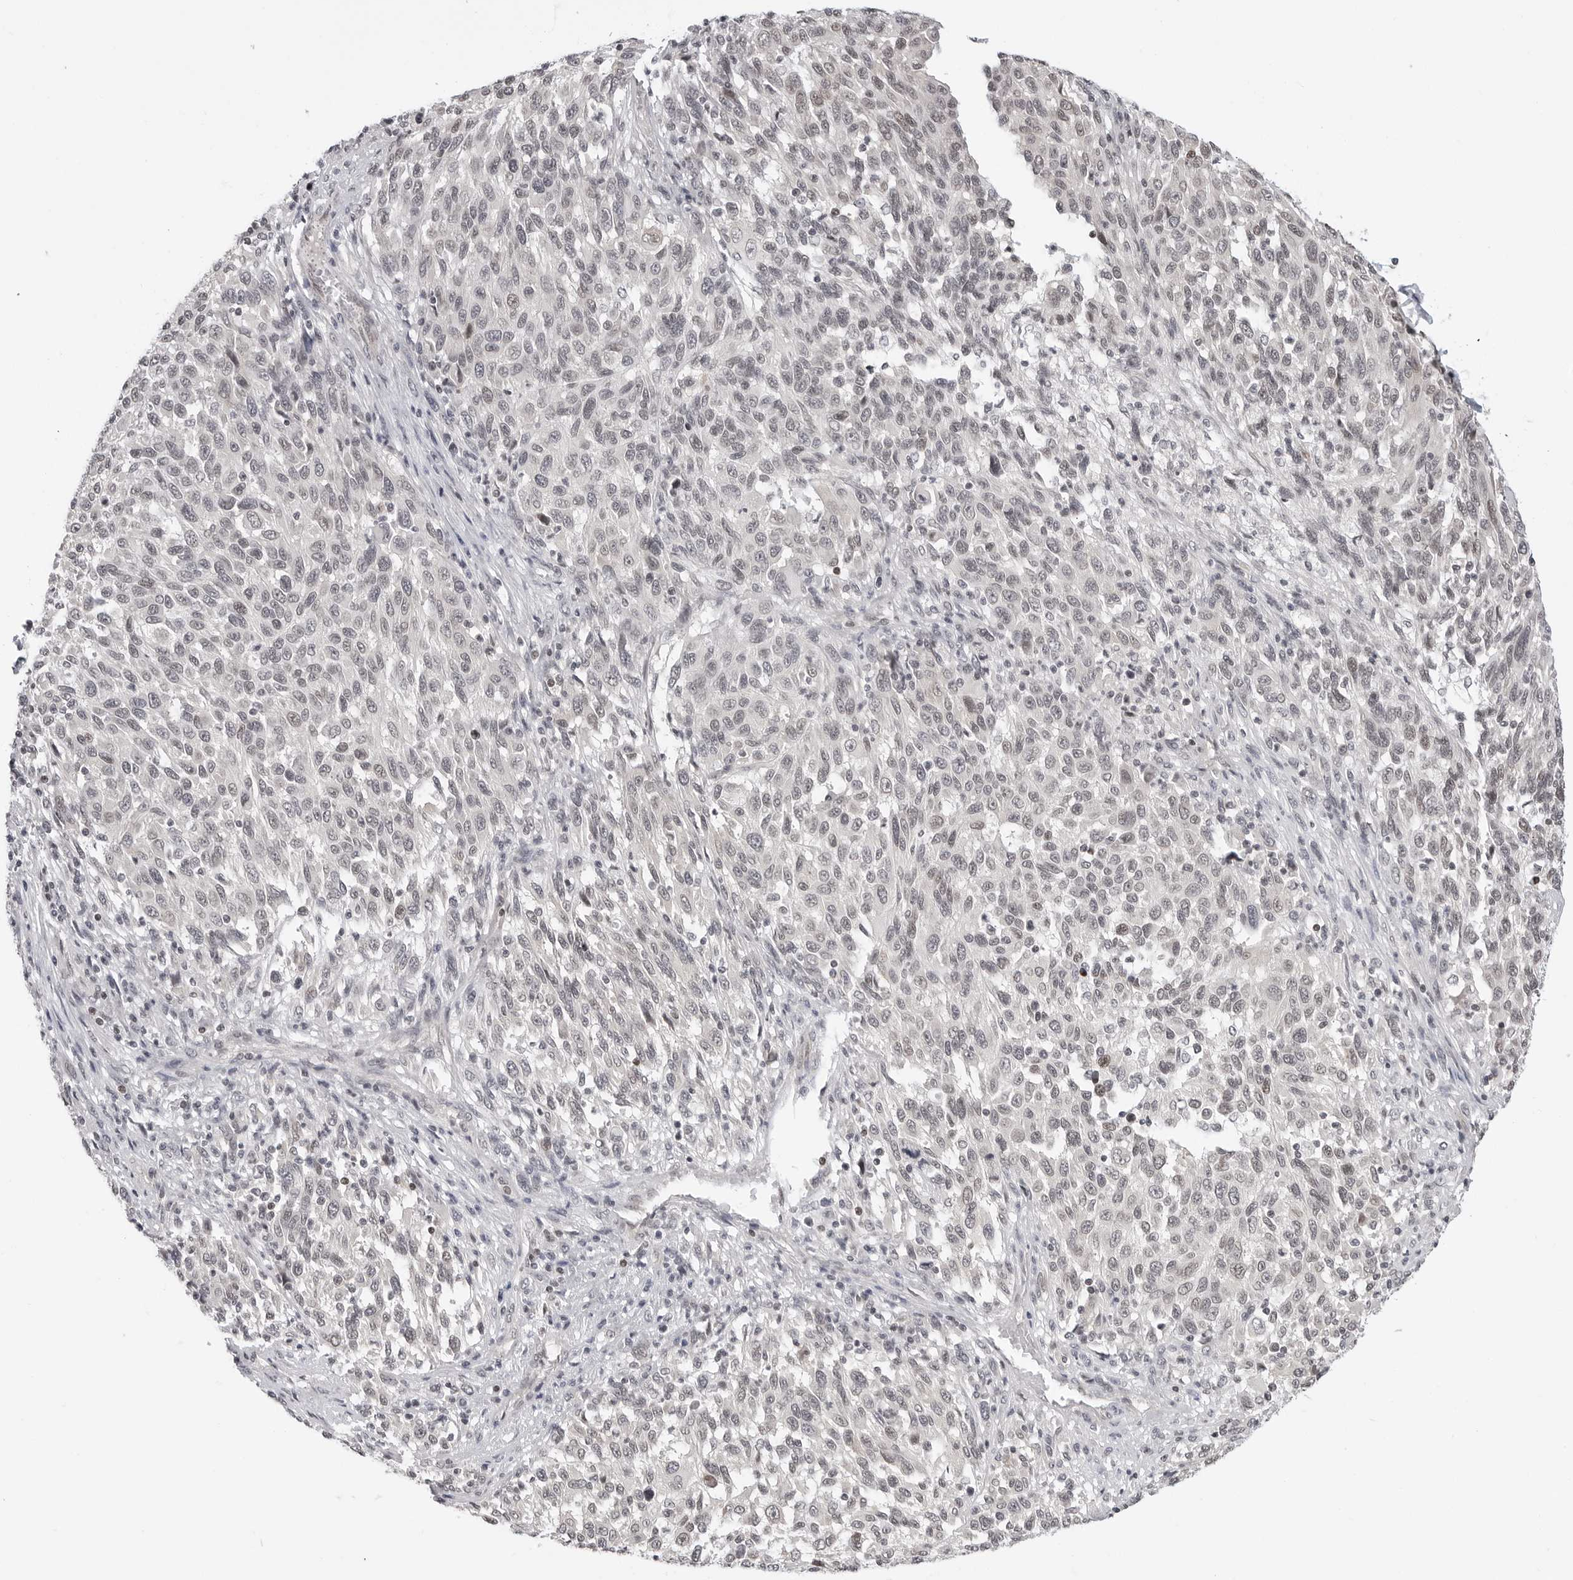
{"staining": {"intensity": "negative", "quantity": "none", "location": "none"}, "tissue": "melanoma", "cell_type": "Tumor cells", "image_type": "cancer", "snomed": [{"axis": "morphology", "description": "Malignant melanoma, Metastatic site"}, {"axis": "topography", "description": "Lymph node"}], "caption": "Malignant melanoma (metastatic site) stained for a protein using IHC reveals no positivity tumor cells.", "gene": "C8orf33", "patient": {"sex": "male", "age": 61}}